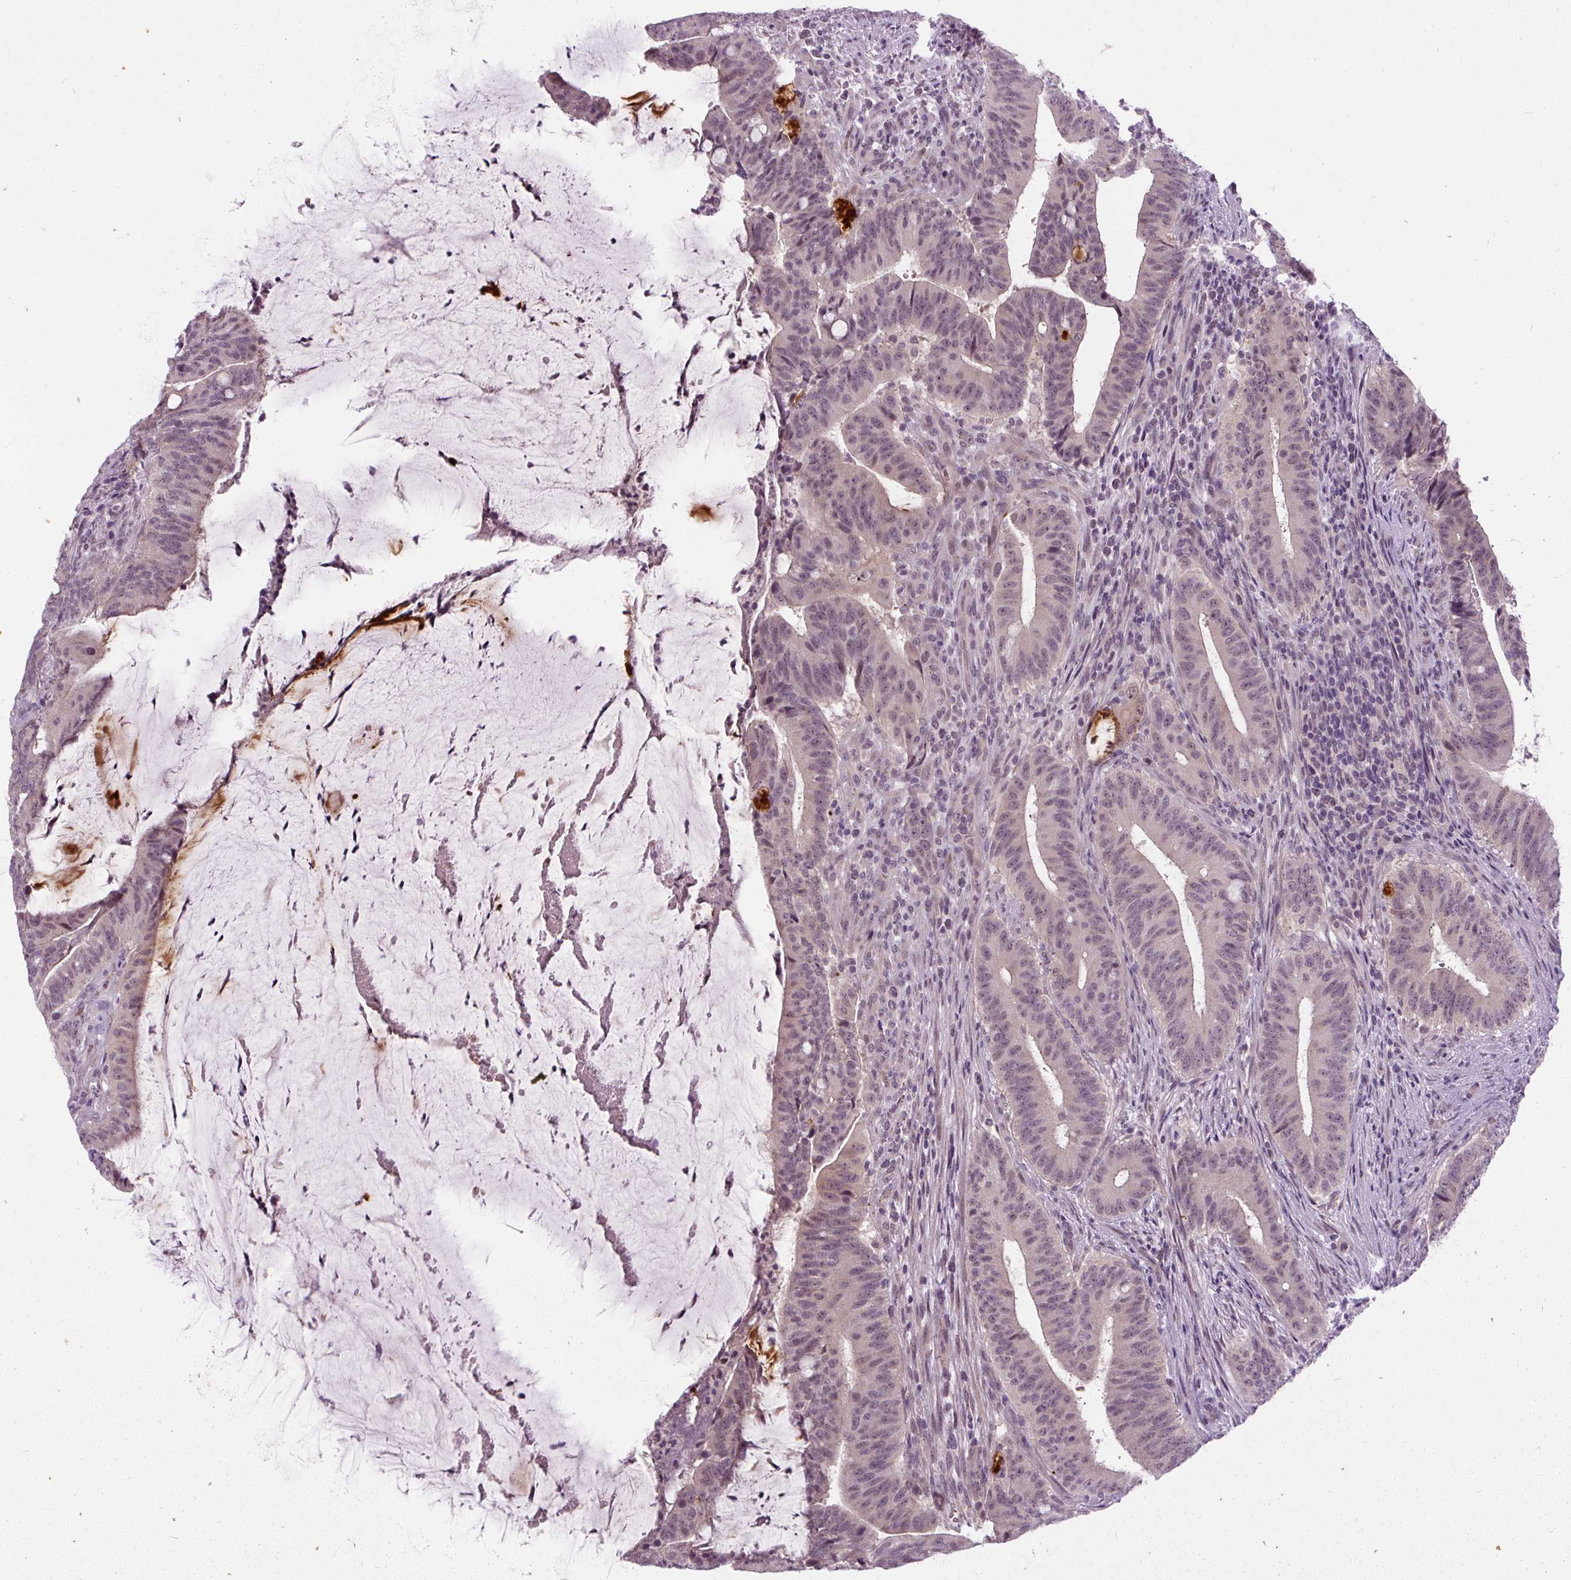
{"staining": {"intensity": "weak", "quantity": "<25%", "location": "nuclear"}, "tissue": "colorectal cancer", "cell_type": "Tumor cells", "image_type": "cancer", "snomed": [{"axis": "morphology", "description": "Adenocarcinoma, NOS"}, {"axis": "topography", "description": "Colon"}], "caption": "A high-resolution photomicrograph shows IHC staining of colorectal cancer (adenocarcinoma), which demonstrates no significant staining in tumor cells.", "gene": "FAM117B", "patient": {"sex": "female", "age": 43}}